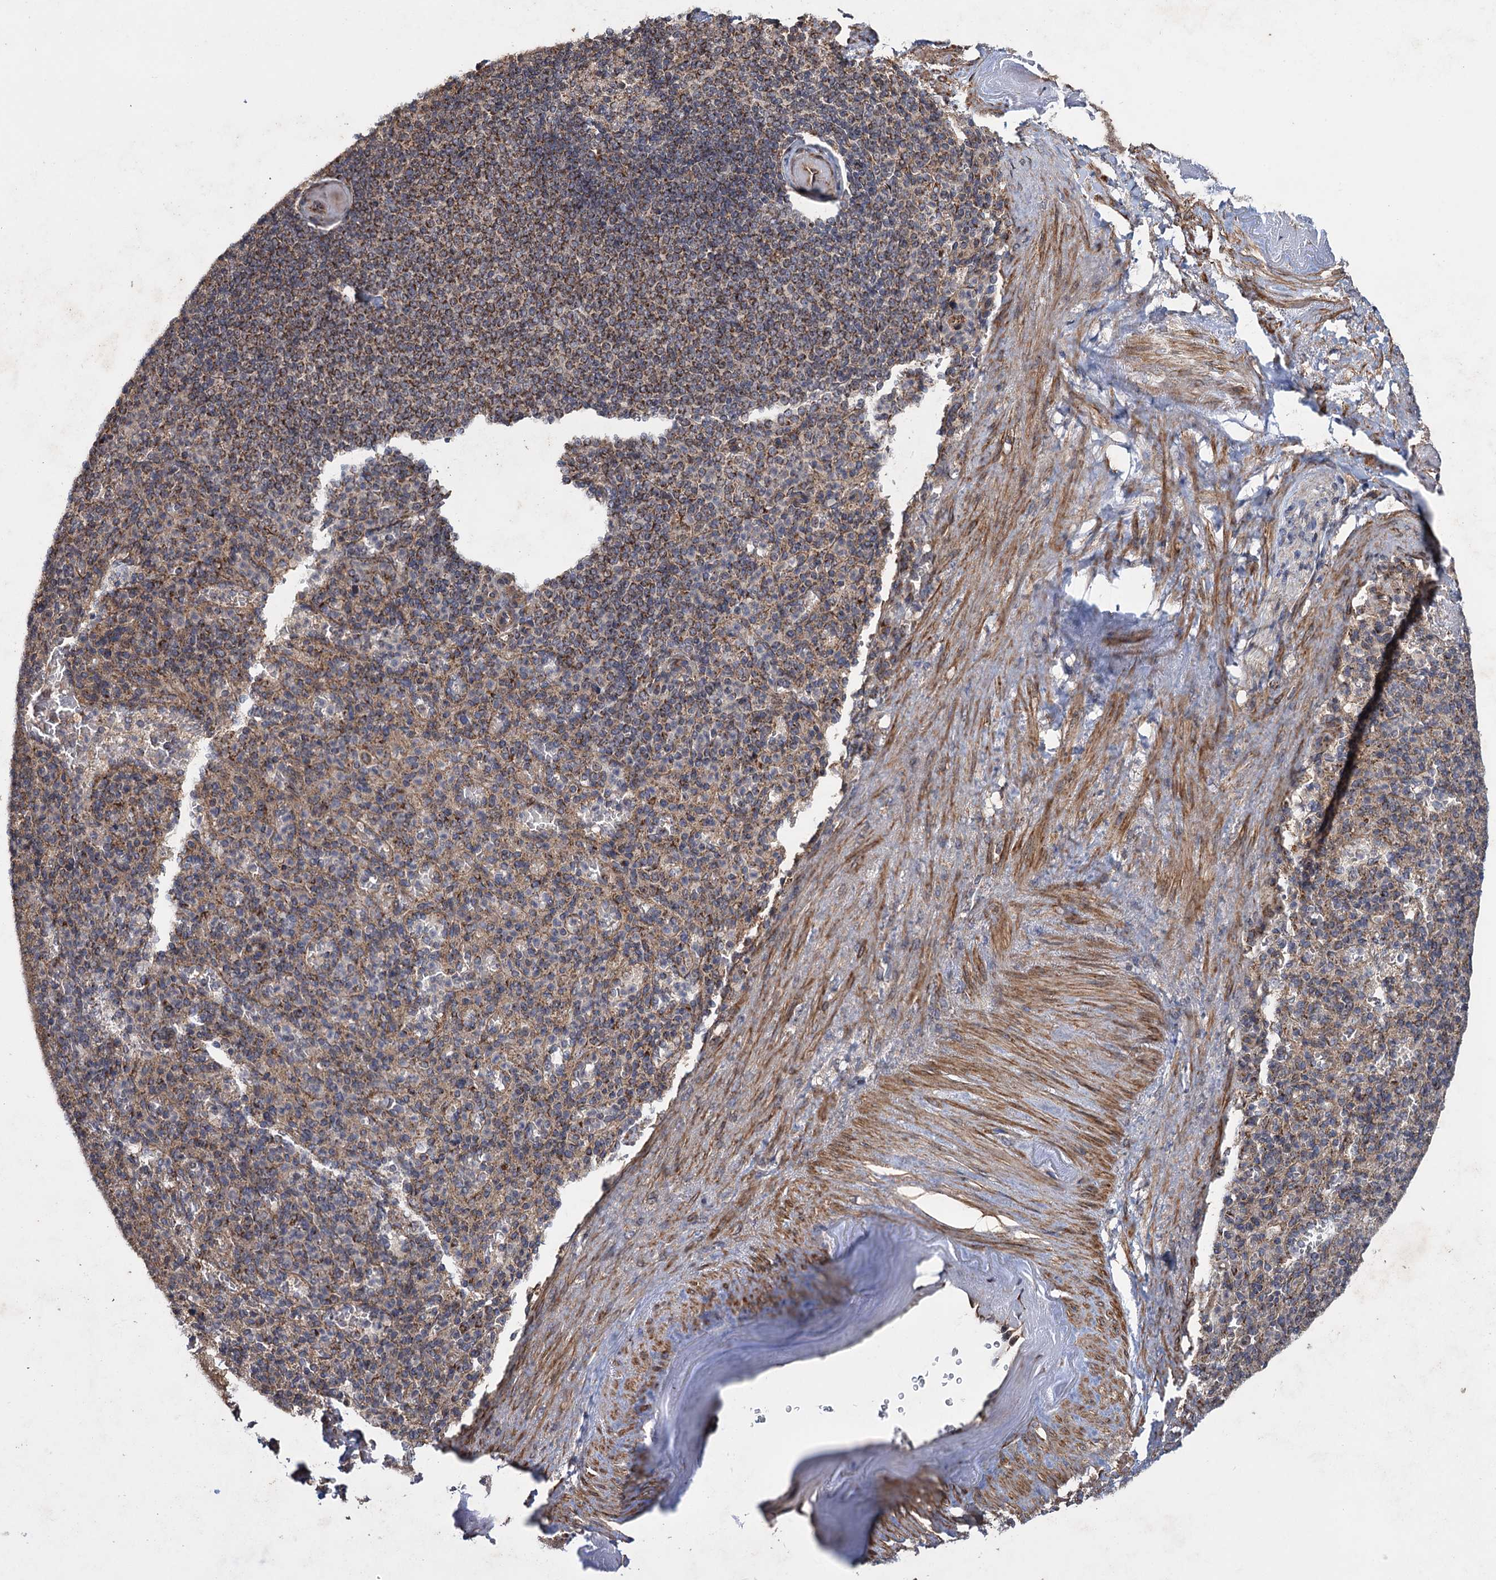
{"staining": {"intensity": "moderate", "quantity": "<25%", "location": "cytoplasmic/membranous"}, "tissue": "spleen", "cell_type": "Cells in red pulp", "image_type": "normal", "snomed": [{"axis": "morphology", "description": "Normal tissue, NOS"}, {"axis": "topography", "description": "Spleen"}], "caption": "Moderate cytoplasmic/membranous positivity for a protein is present in about <25% of cells in red pulp of unremarkable spleen using immunohistochemistry (IHC).", "gene": "HAUS1", "patient": {"sex": "female", "age": 74}}